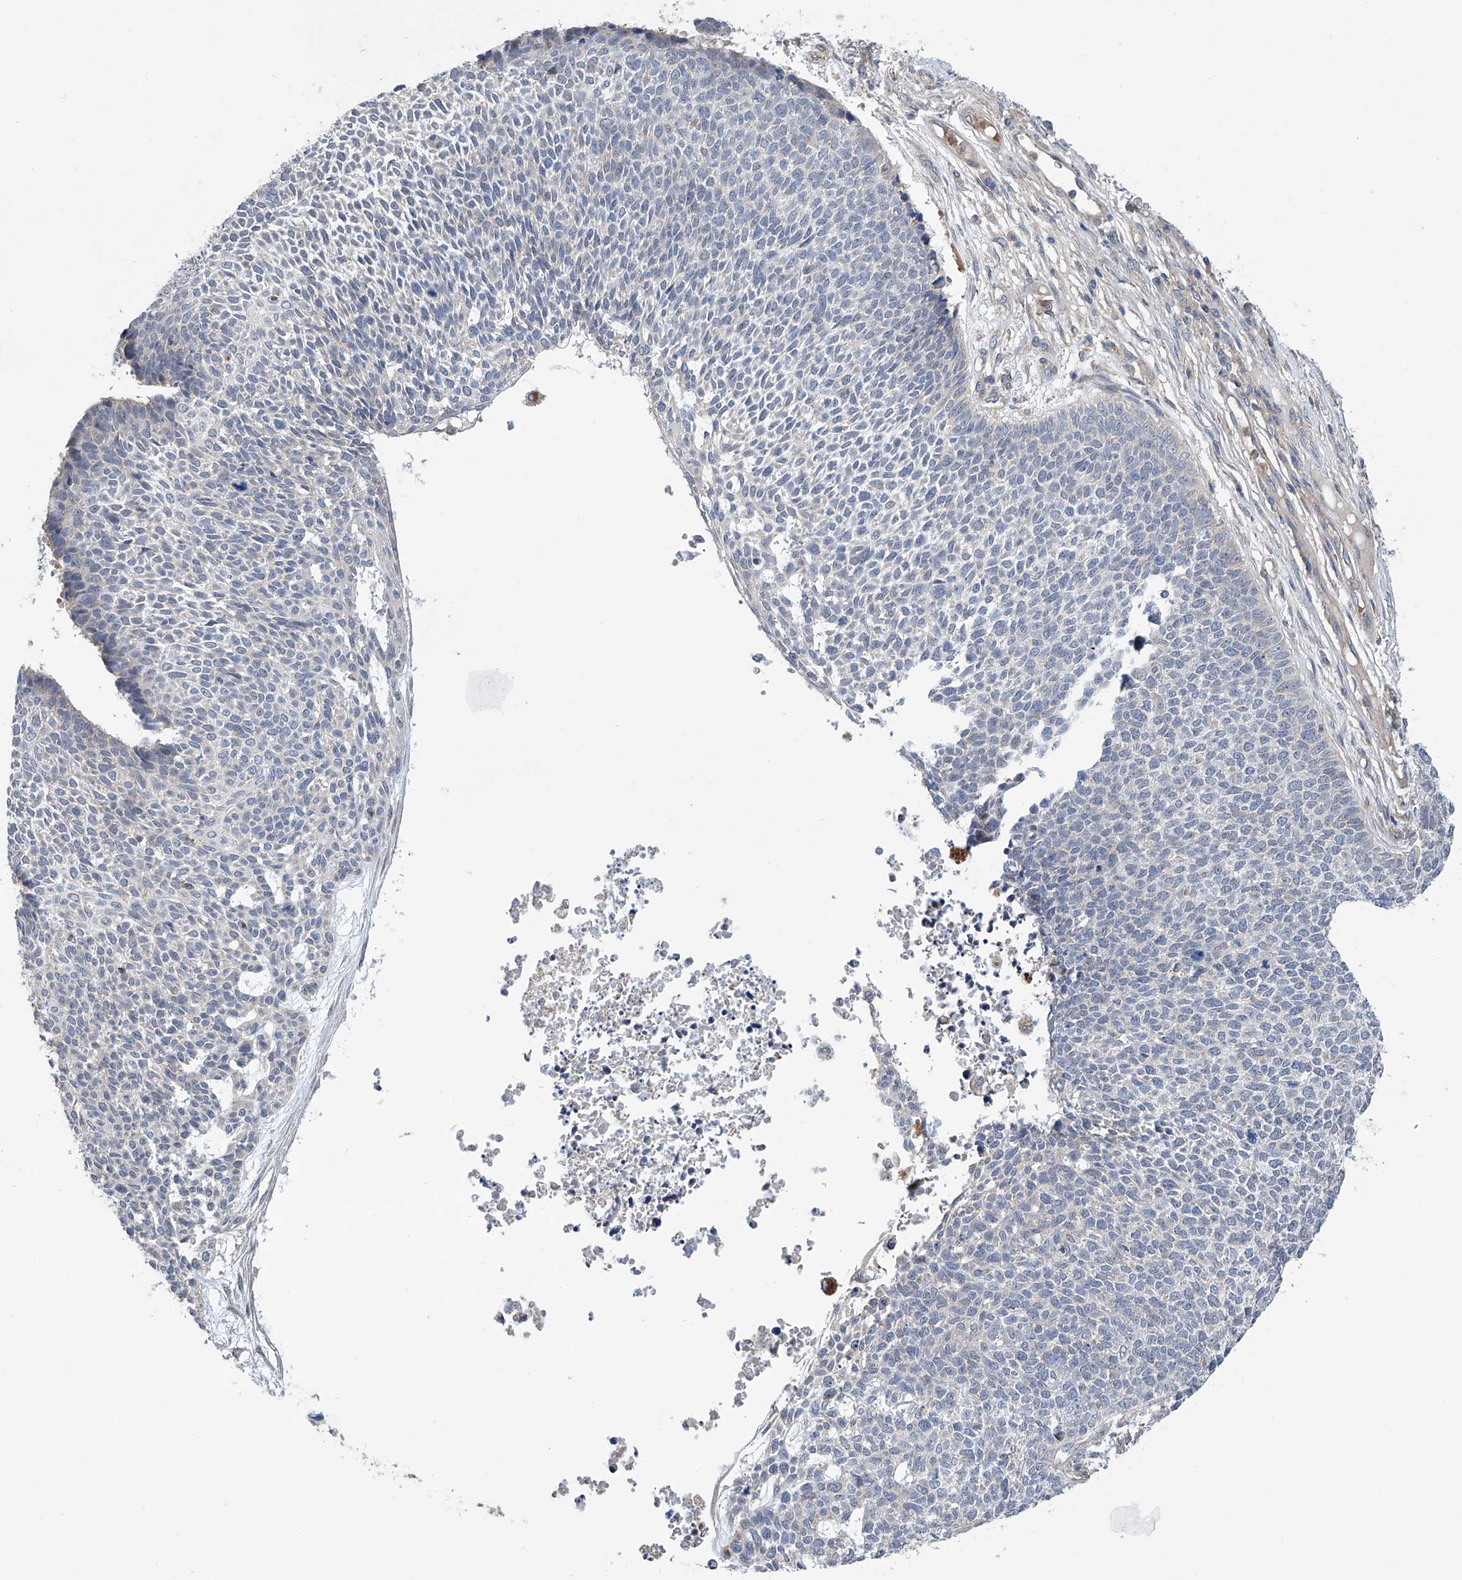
{"staining": {"intensity": "negative", "quantity": "none", "location": "none"}, "tissue": "skin cancer", "cell_type": "Tumor cells", "image_type": "cancer", "snomed": [{"axis": "morphology", "description": "Basal cell carcinoma"}, {"axis": "topography", "description": "Skin"}], "caption": "This is a histopathology image of immunohistochemistry staining of skin cancer, which shows no expression in tumor cells.", "gene": "EIF2D", "patient": {"sex": "female", "age": 84}}